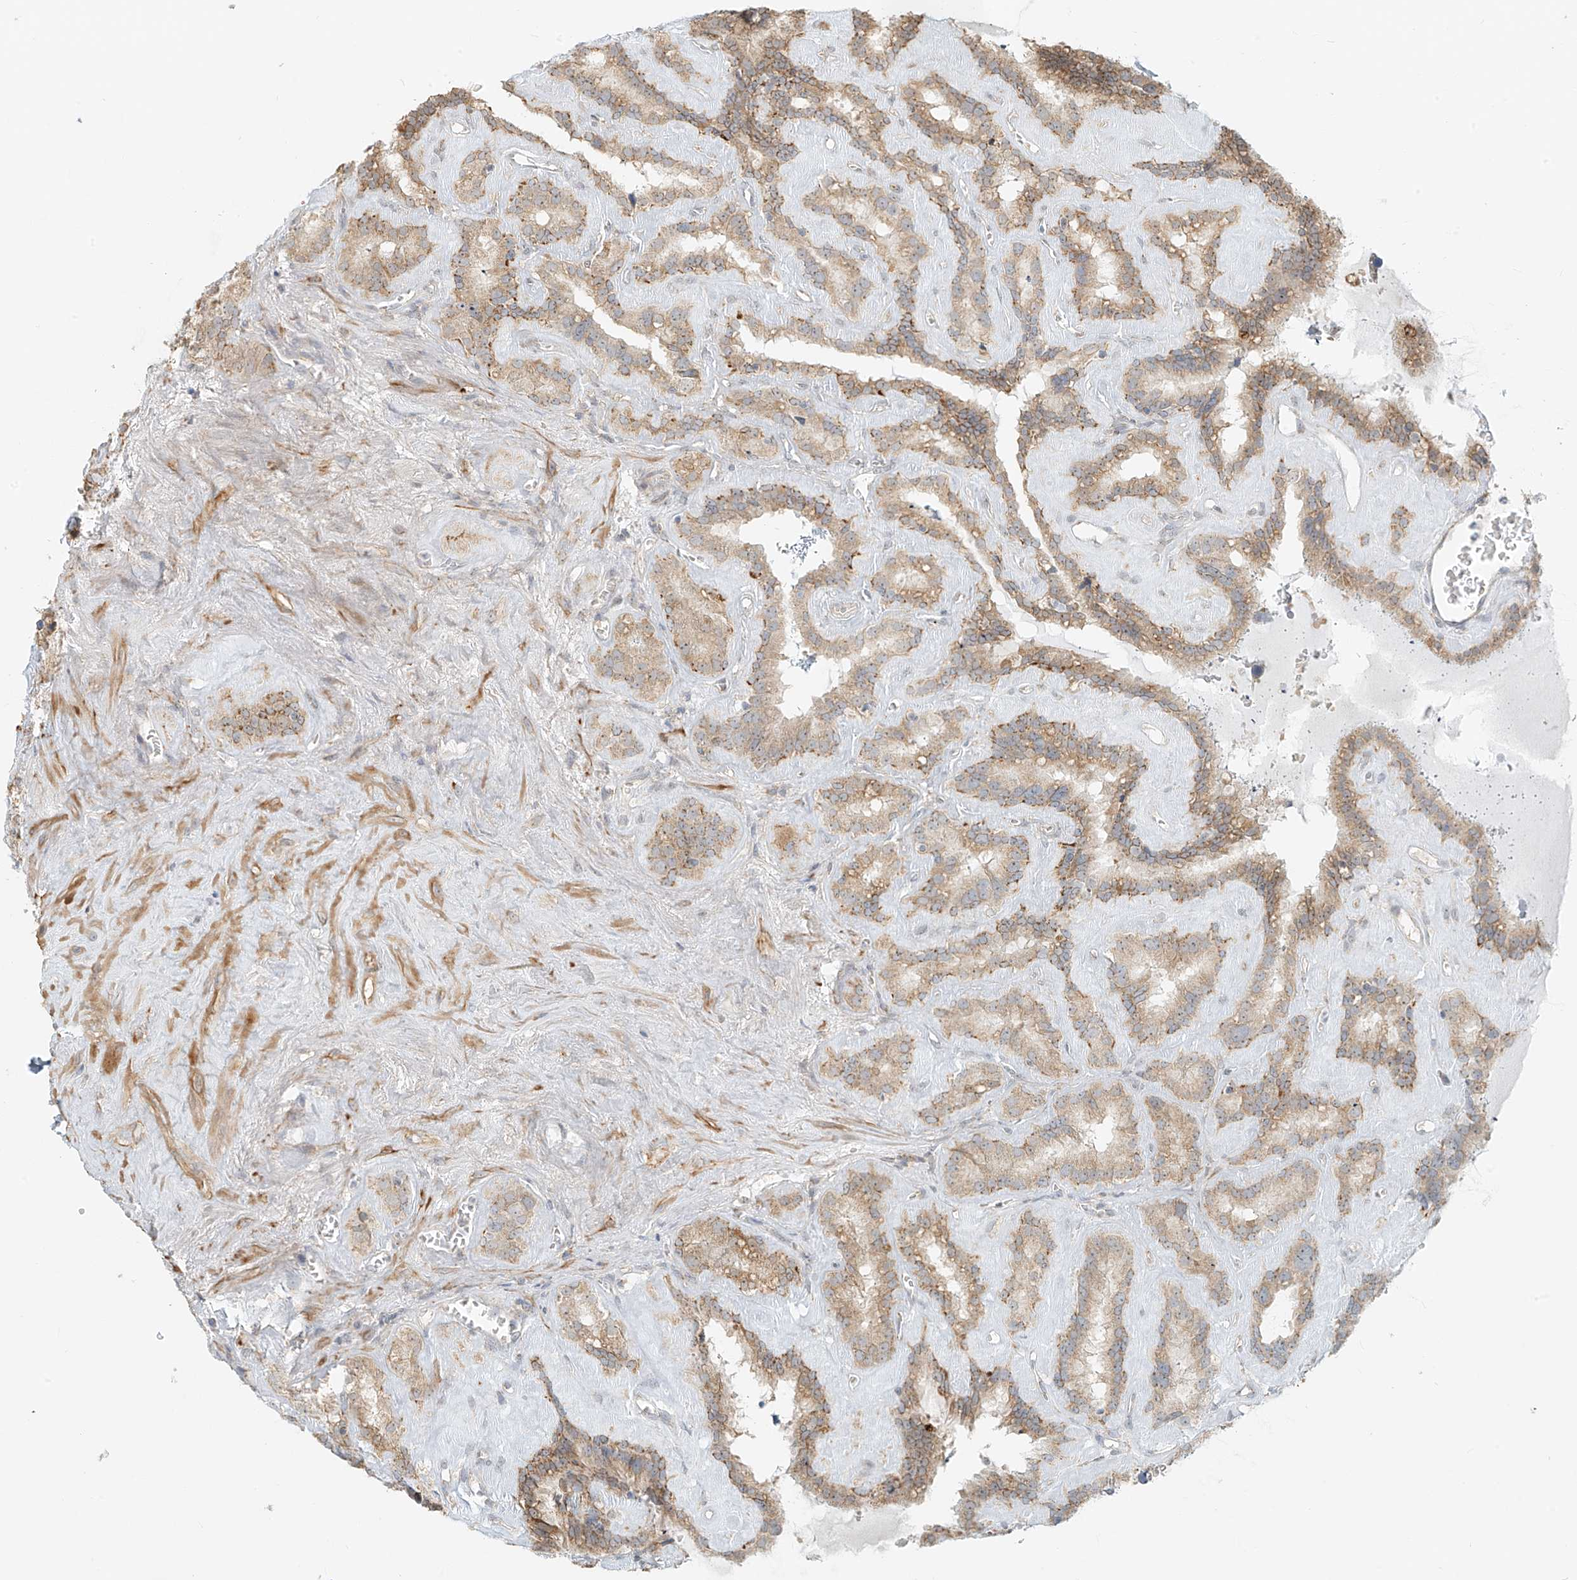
{"staining": {"intensity": "moderate", "quantity": "25%-75%", "location": "cytoplasmic/membranous"}, "tissue": "seminal vesicle", "cell_type": "Glandular cells", "image_type": "normal", "snomed": [{"axis": "morphology", "description": "Normal tissue, NOS"}, {"axis": "topography", "description": "Prostate"}, {"axis": "topography", "description": "Seminal veicle"}], "caption": "Seminal vesicle stained with a brown dye reveals moderate cytoplasmic/membranous positive expression in approximately 25%-75% of glandular cells.", "gene": "UST", "patient": {"sex": "male", "age": 59}}